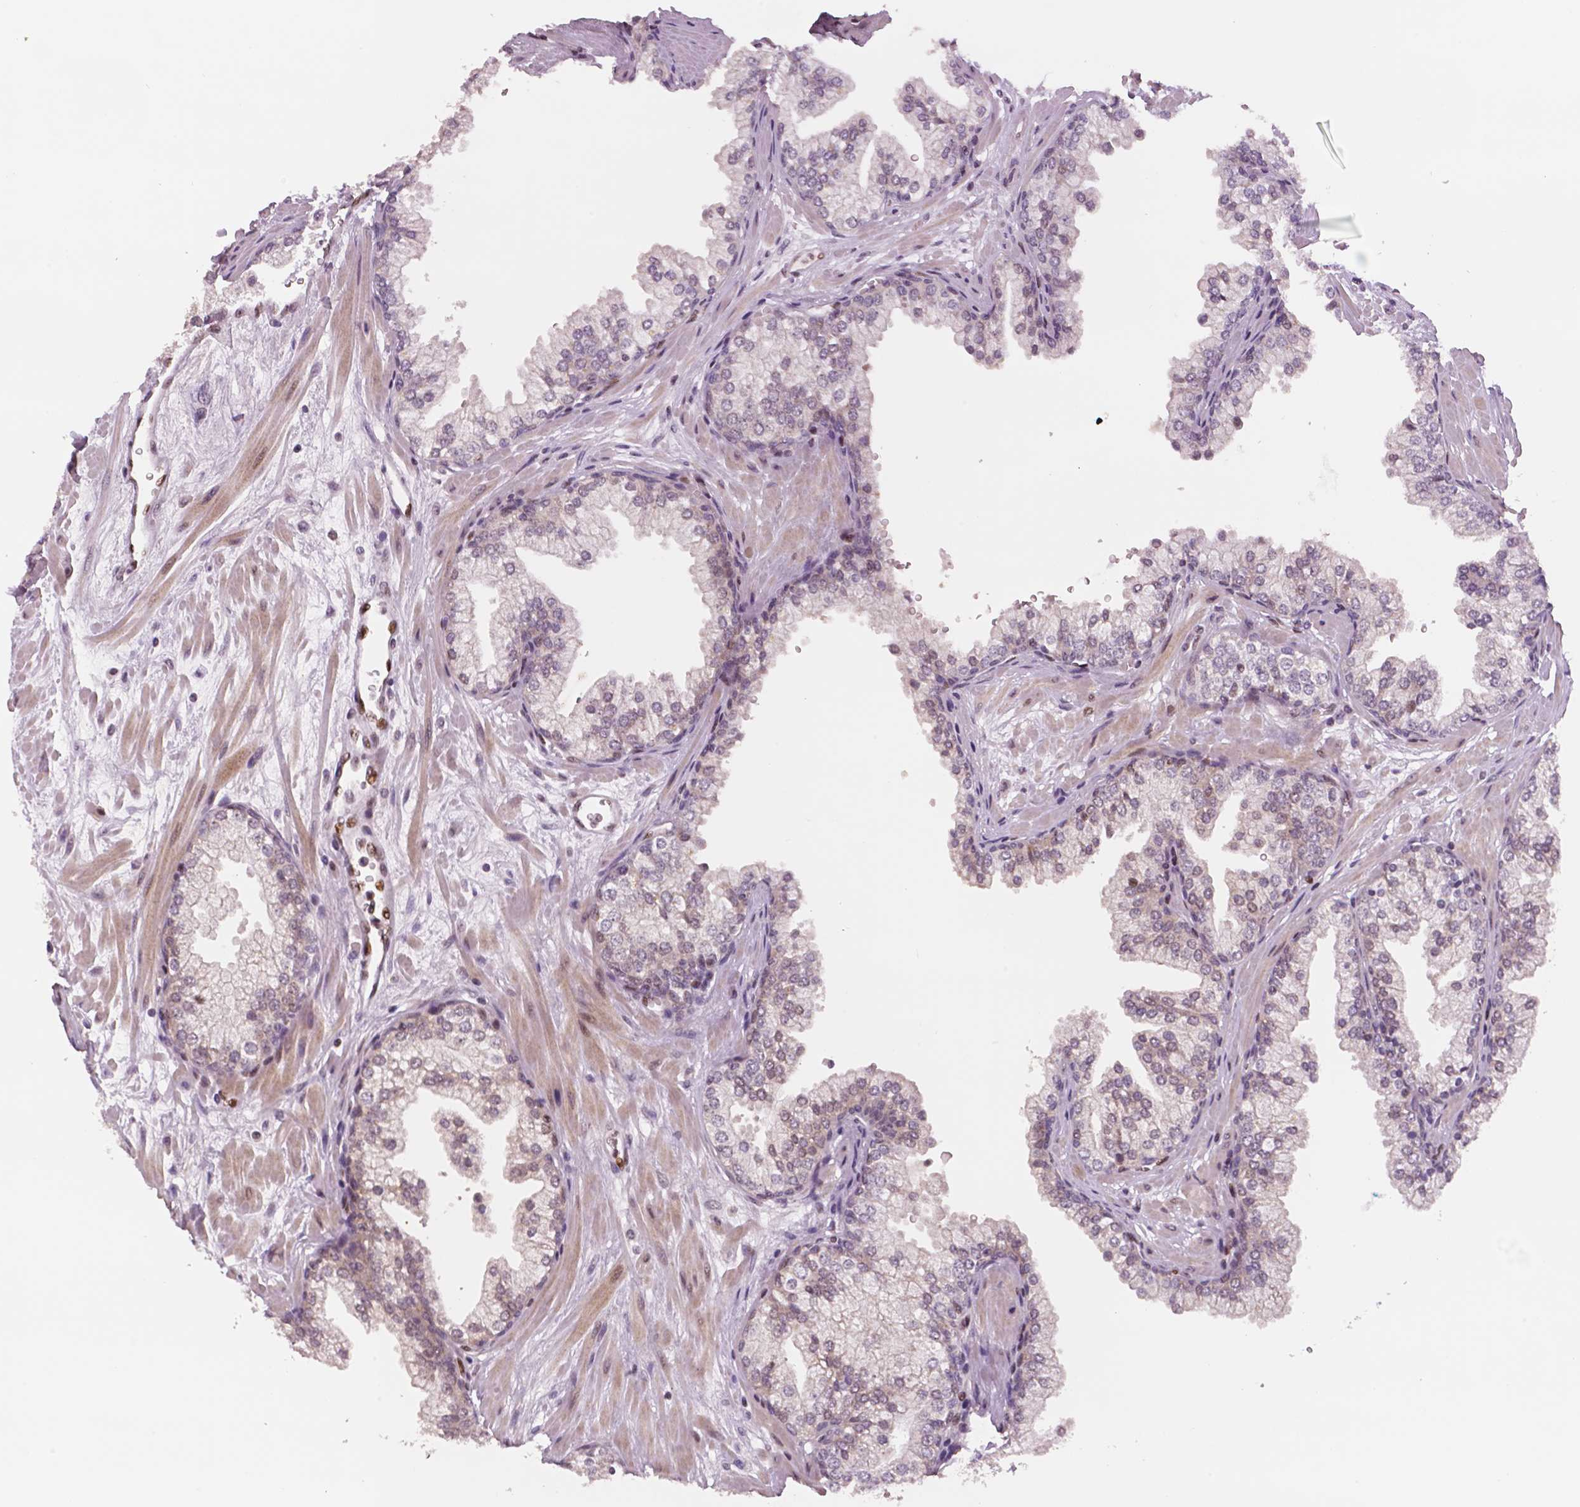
{"staining": {"intensity": "negative", "quantity": "none", "location": "none"}, "tissue": "prostate", "cell_type": "Glandular cells", "image_type": "normal", "snomed": [{"axis": "morphology", "description": "Normal tissue, NOS"}, {"axis": "topography", "description": "Prostate"}, {"axis": "topography", "description": "Peripheral nerve tissue"}], "caption": "Histopathology image shows no significant protein staining in glandular cells of normal prostate. (Immunohistochemistry, brightfield microscopy, high magnification).", "gene": "STAT3", "patient": {"sex": "male", "age": 61}}